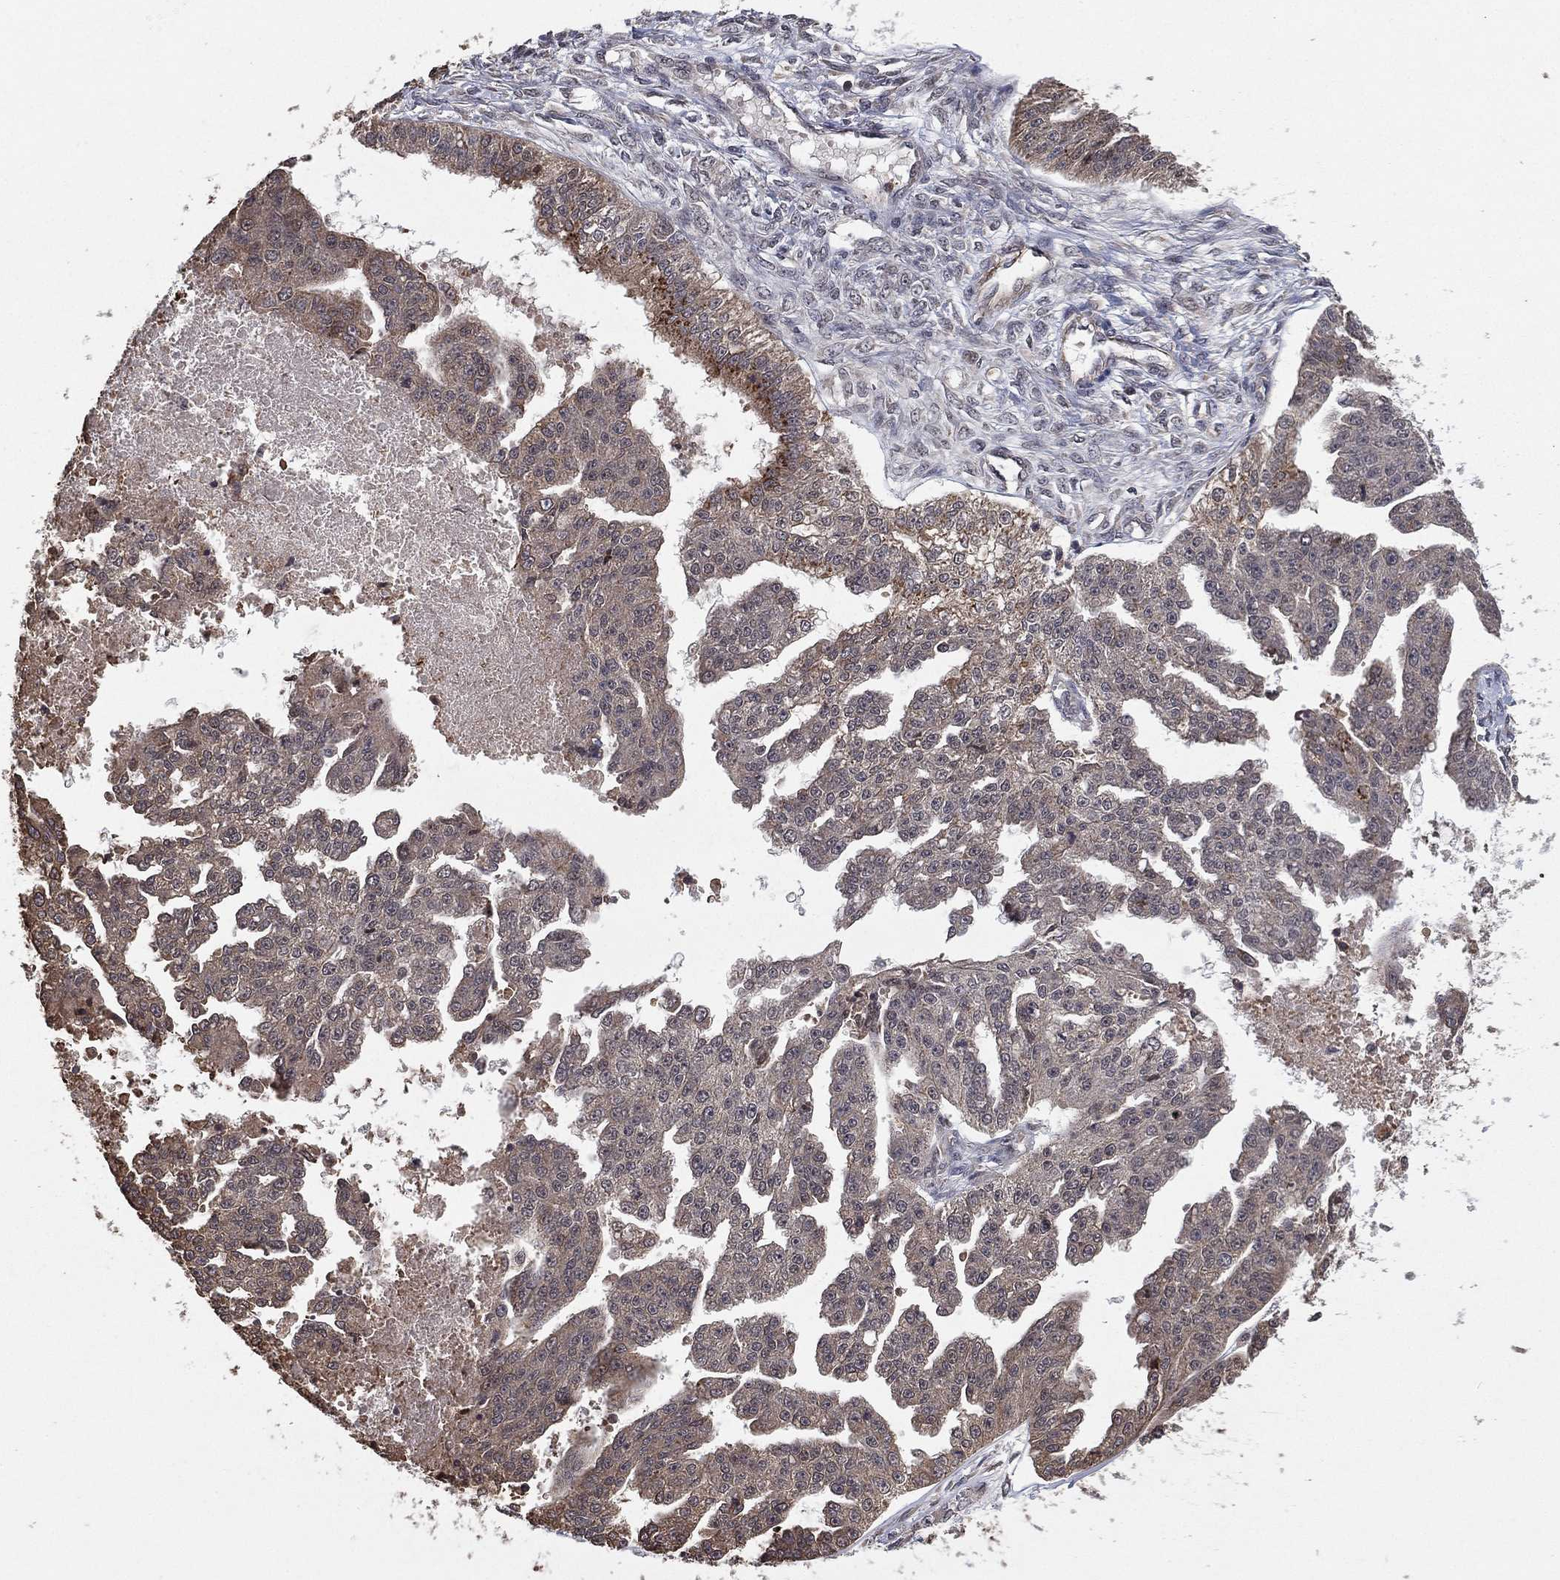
{"staining": {"intensity": "negative", "quantity": "none", "location": "none"}, "tissue": "ovarian cancer", "cell_type": "Tumor cells", "image_type": "cancer", "snomed": [{"axis": "morphology", "description": "Cystadenocarcinoma, serous, NOS"}, {"axis": "topography", "description": "Ovary"}], "caption": "Immunohistochemistry (IHC) micrograph of neoplastic tissue: ovarian serous cystadenocarcinoma stained with DAB (3,3'-diaminobenzidine) exhibits no significant protein positivity in tumor cells.", "gene": "ATG4B", "patient": {"sex": "female", "age": 58}}